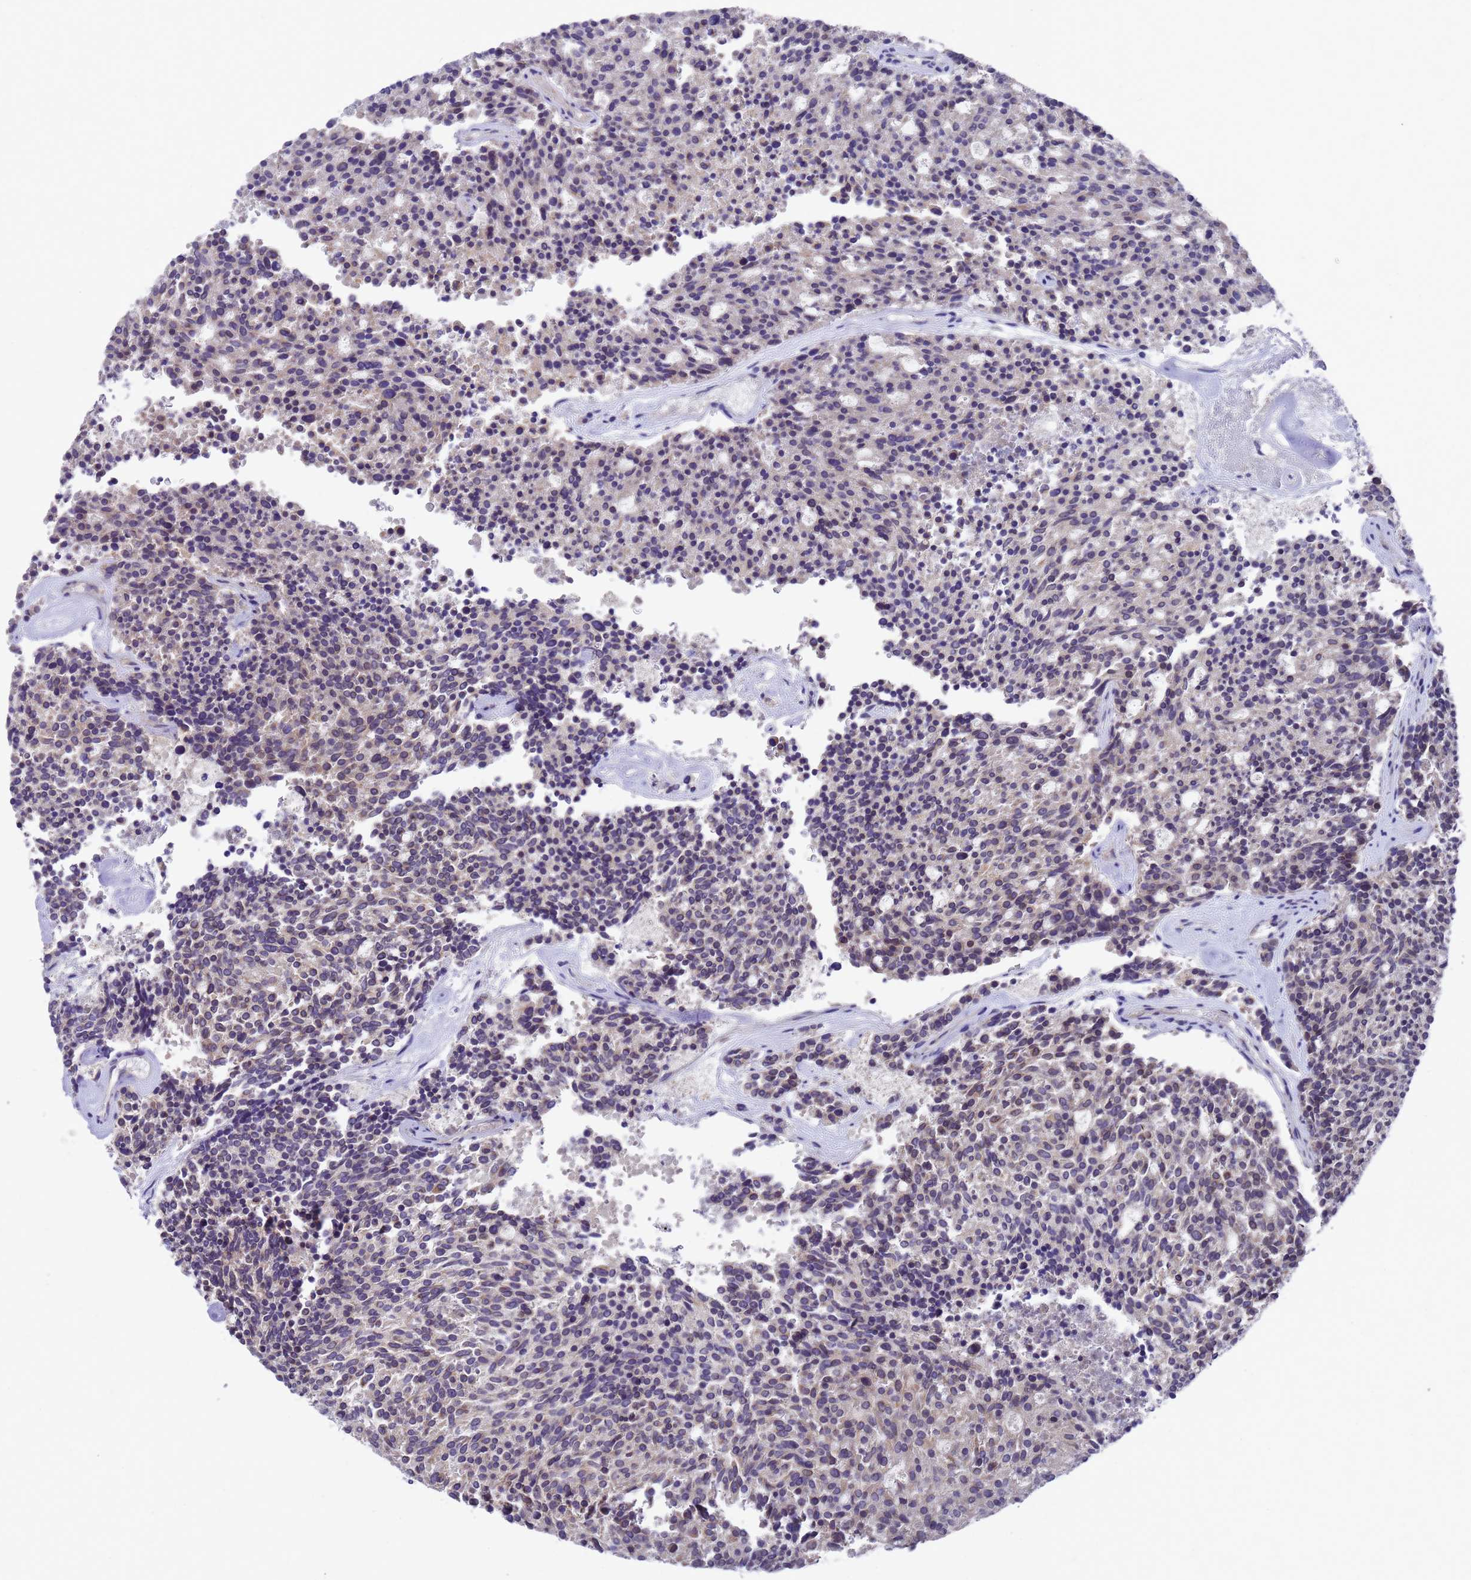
{"staining": {"intensity": "weak", "quantity": "<25%", "location": "cytoplasmic/membranous"}, "tissue": "carcinoid", "cell_type": "Tumor cells", "image_type": "cancer", "snomed": [{"axis": "morphology", "description": "Carcinoid, malignant, NOS"}, {"axis": "topography", "description": "Pancreas"}], "caption": "Tumor cells show no significant staining in carcinoid.", "gene": "DCAF12L2", "patient": {"sex": "female", "age": 54}}